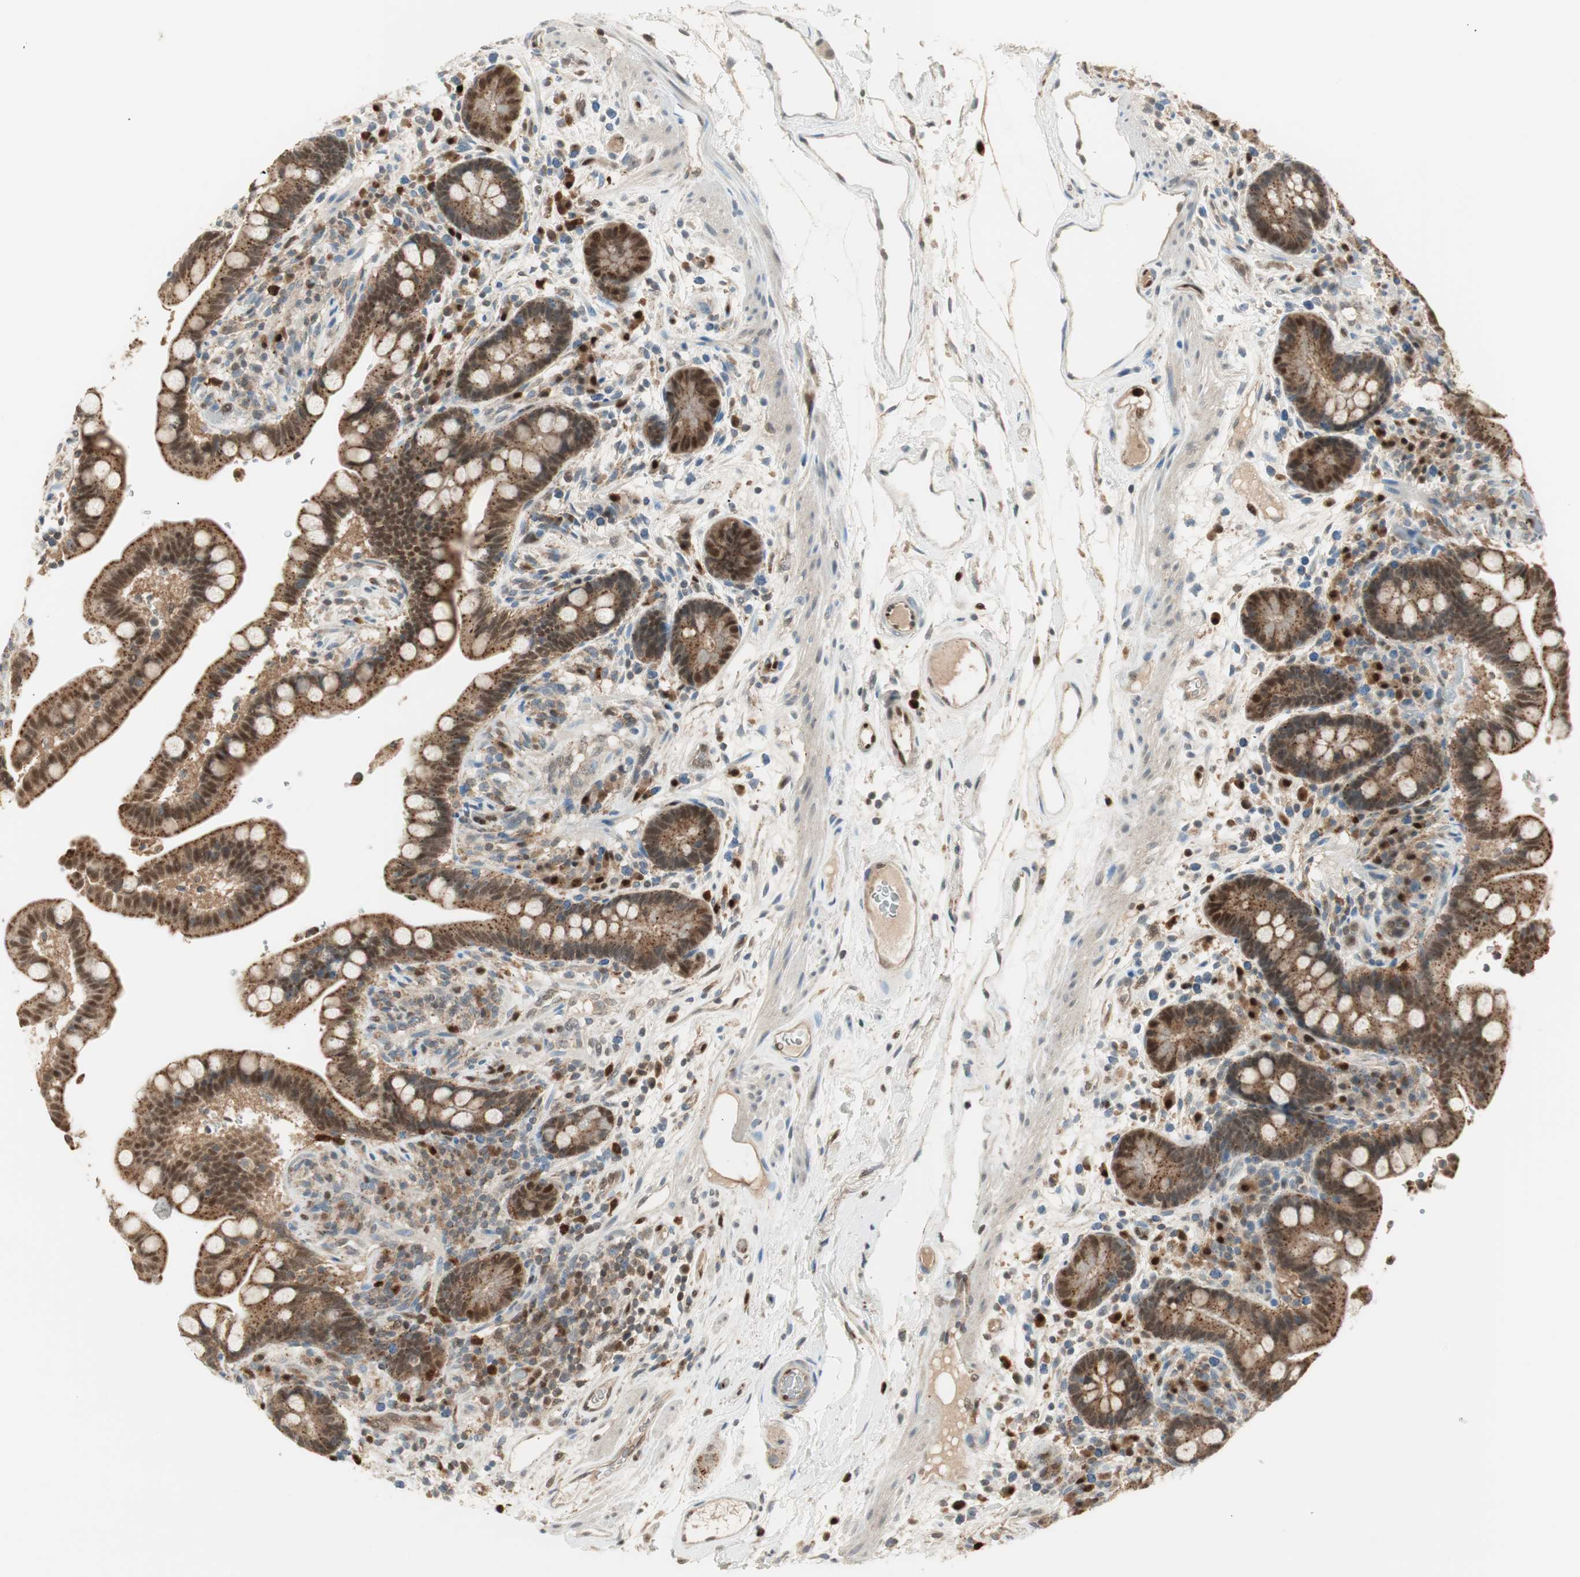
{"staining": {"intensity": "moderate", "quantity": ">75%", "location": "cytoplasmic/membranous,nuclear"}, "tissue": "colon", "cell_type": "Endothelial cells", "image_type": "normal", "snomed": [{"axis": "morphology", "description": "Normal tissue, NOS"}, {"axis": "topography", "description": "Colon"}], "caption": "Immunohistochemical staining of benign human colon demonstrates moderate cytoplasmic/membranous,nuclear protein positivity in about >75% of endothelial cells. (Stains: DAB in brown, nuclei in blue, Microscopy: brightfield microscopy at high magnification).", "gene": "LTA4H", "patient": {"sex": "male", "age": 73}}